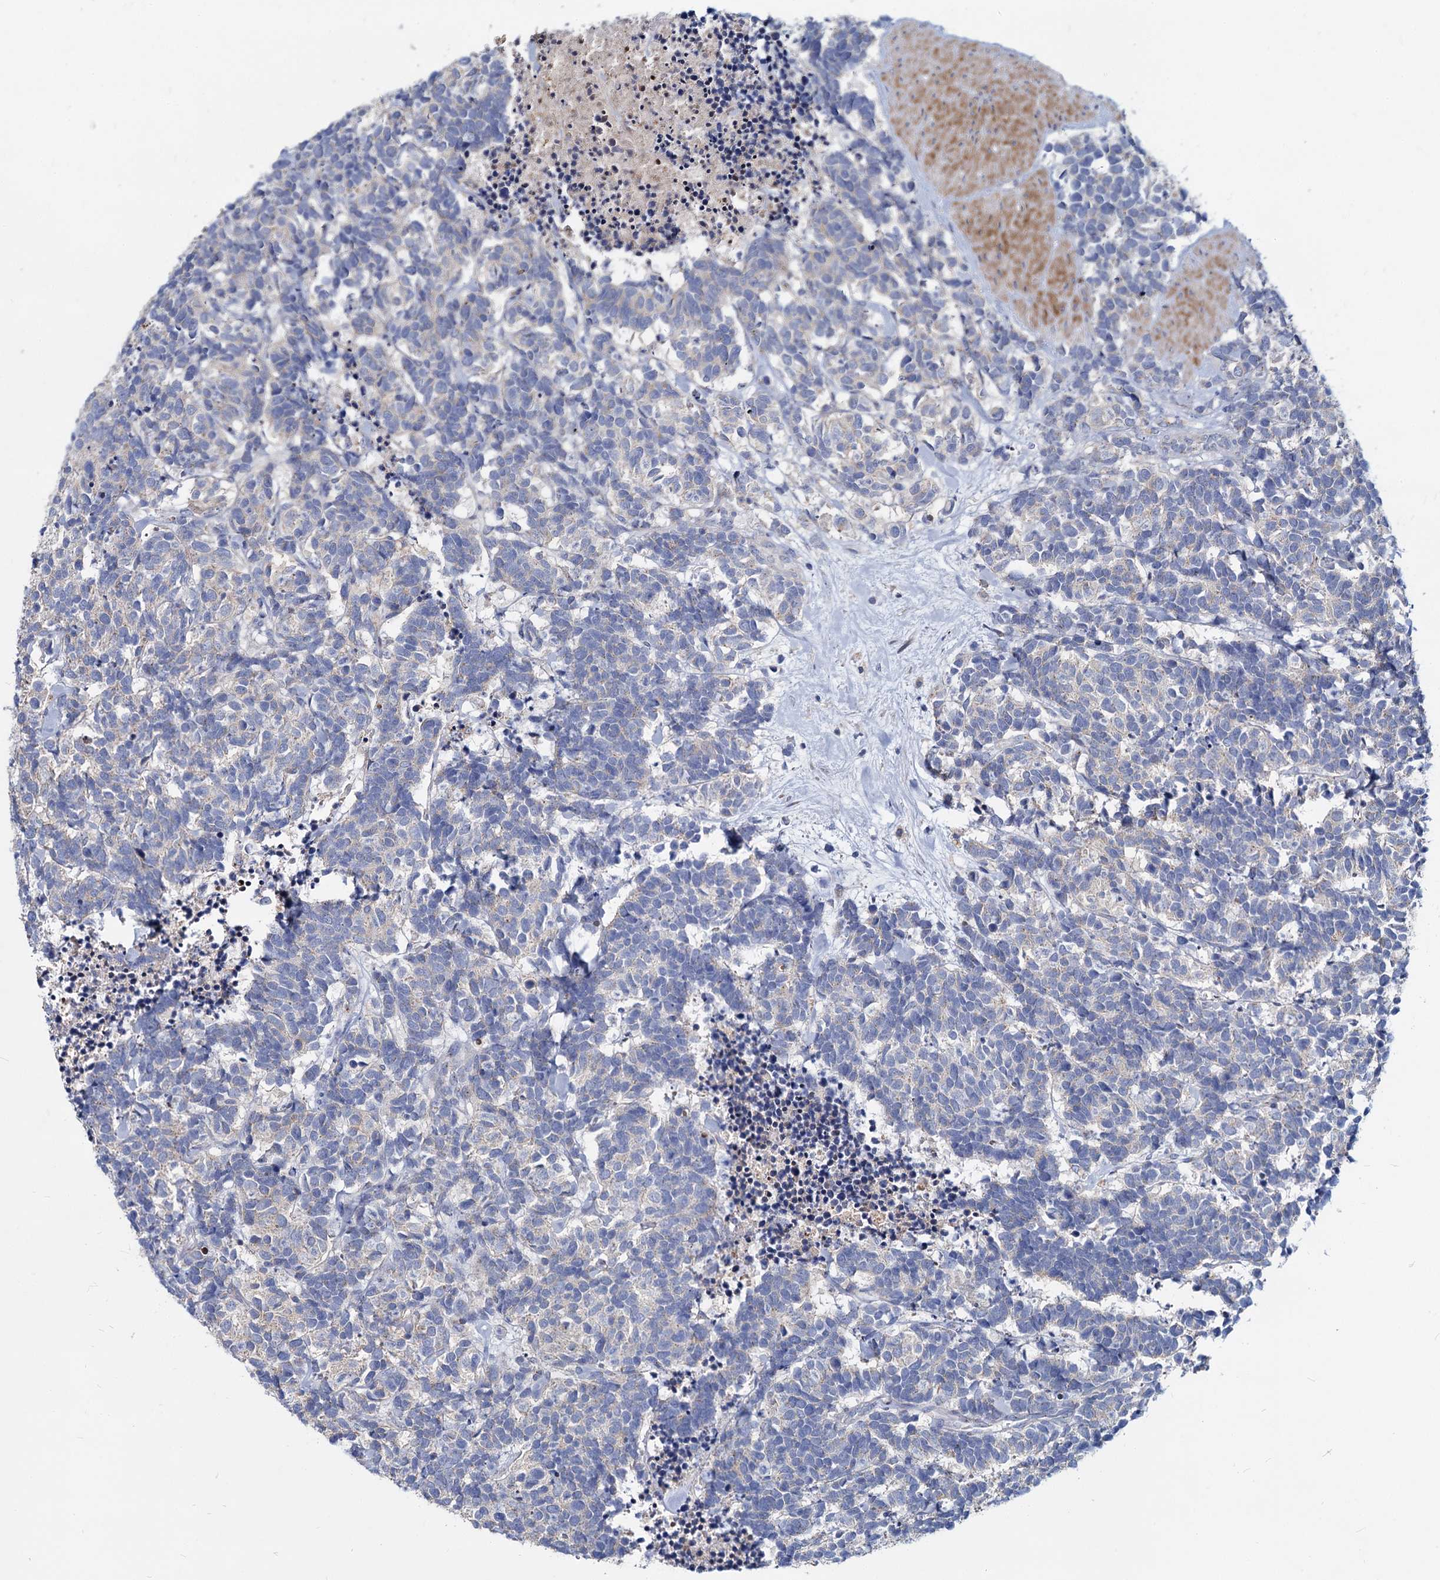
{"staining": {"intensity": "negative", "quantity": "none", "location": "none"}, "tissue": "carcinoid", "cell_type": "Tumor cells", "image_type": "cancer", "snomed": [{"axis": "morphology", "description": "Carcinoma, NOS"}, {"axis": "morphology", "description": "Carcinoid, malignant, NOS"}, {"axis": "topography", "description": "Urinary bladder"}], "caption": "A high-resolution micrograph shows IHC staining of carcinoid, which exhibits no significant staining in tumor cells. (DAB immunohistochemistry (IHC) visualized using brightfield microscopy, high magnification).", "gene": "AGBL4", "patient": {"sex": "male", "age": 57}}